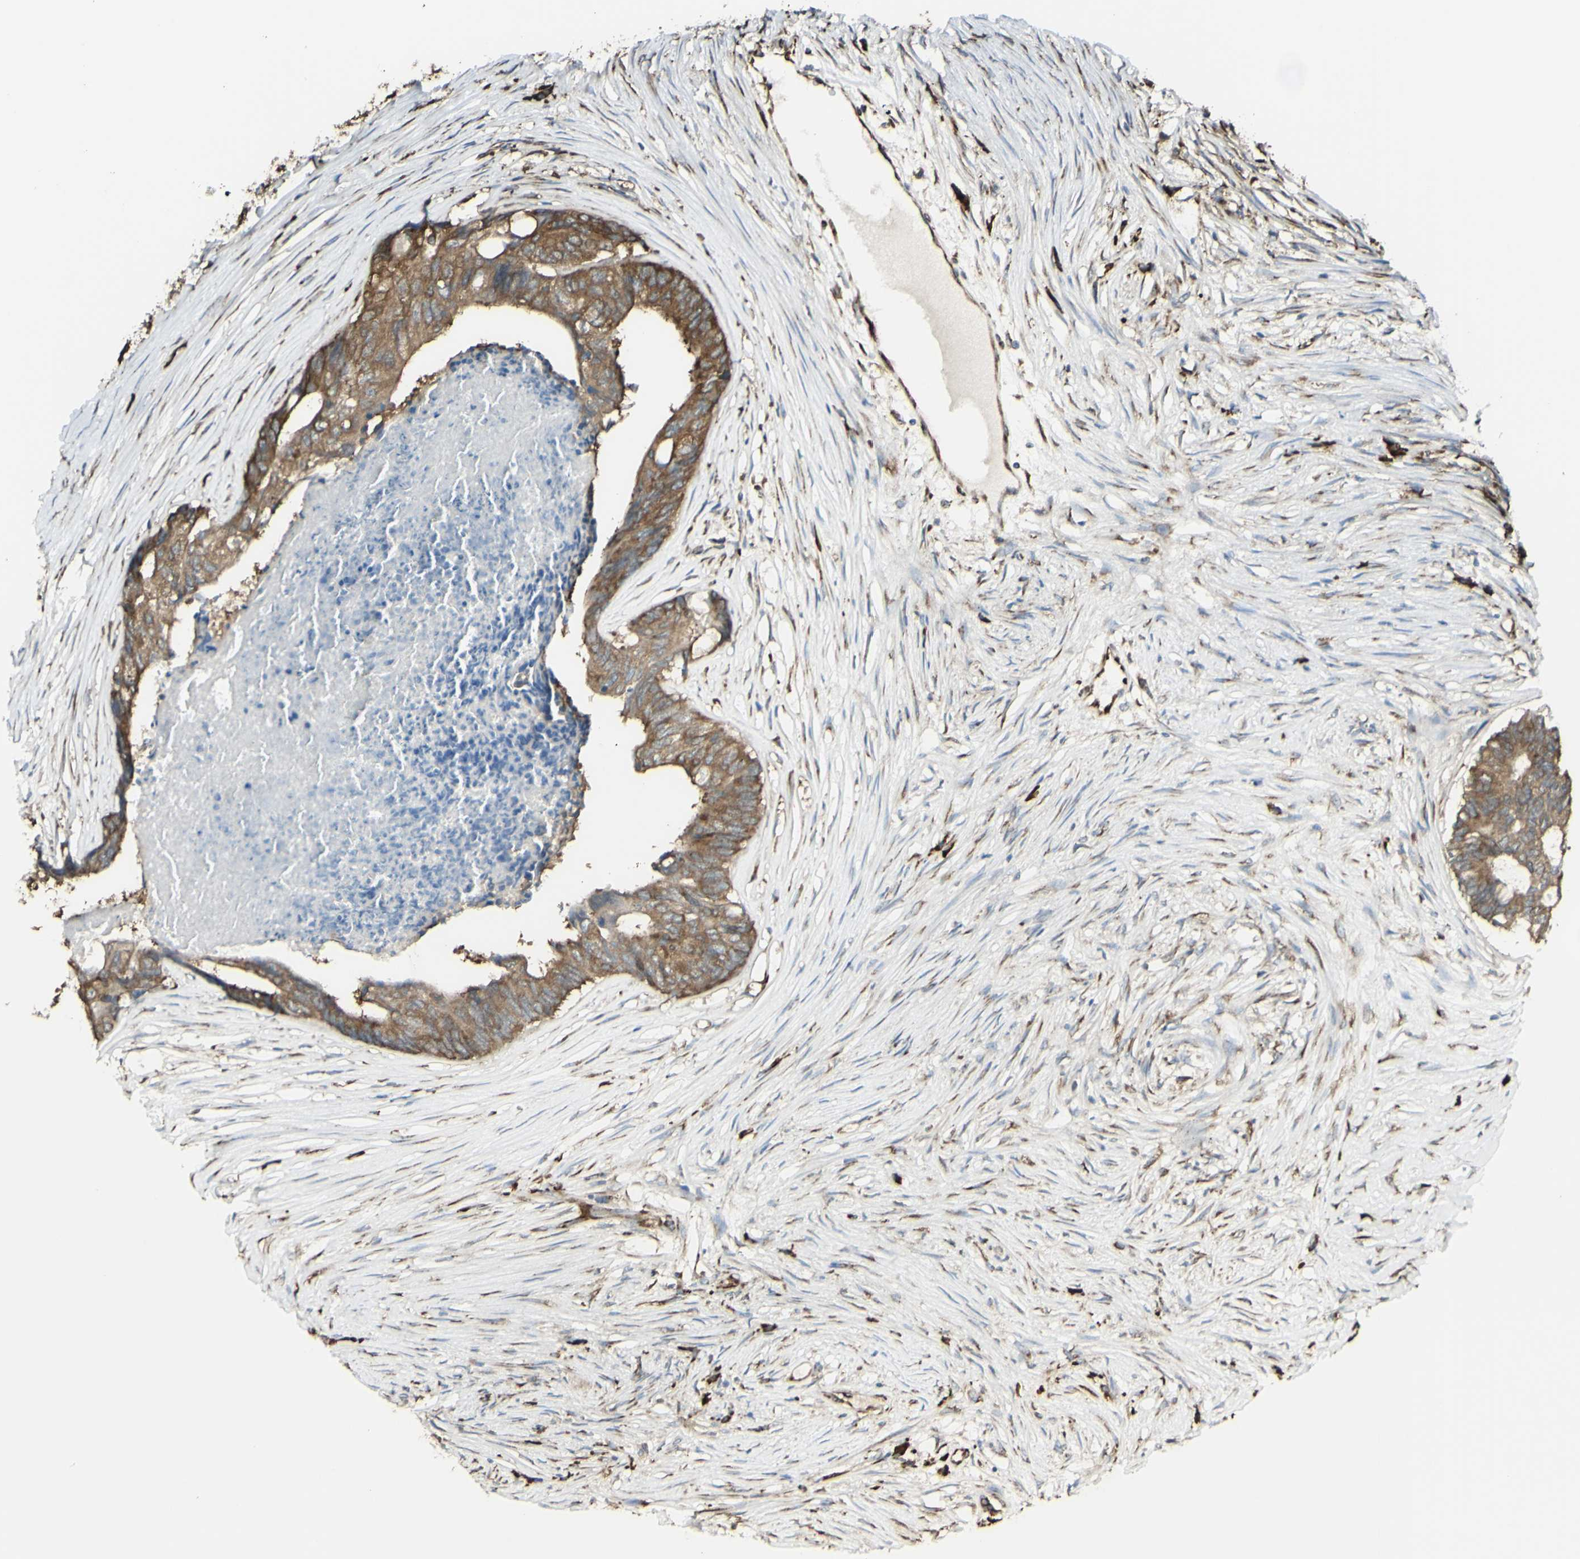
{"staining": {"intensity": "moderate", "quantity": ">75%", "location": "cytoplasmic/membranous"}, "tissue": "colorectal cancer", "cell_type": "Tumor cells", "image_type": "cancer", "snomed": [{"axis": "morphology", "description": "Adenocarcinoma, NOS"}, {"axis": "topography", "description": "Rectum"}], "caption": "Colorectal cancer (adenocarcinoma) stained with a brown dye reveals moderate cytoplasmic/membranous positive staining in approximately >75% of tumor cells.", "gene": "EEF1B2", "patient": {"sex": "male", "age": 63}}